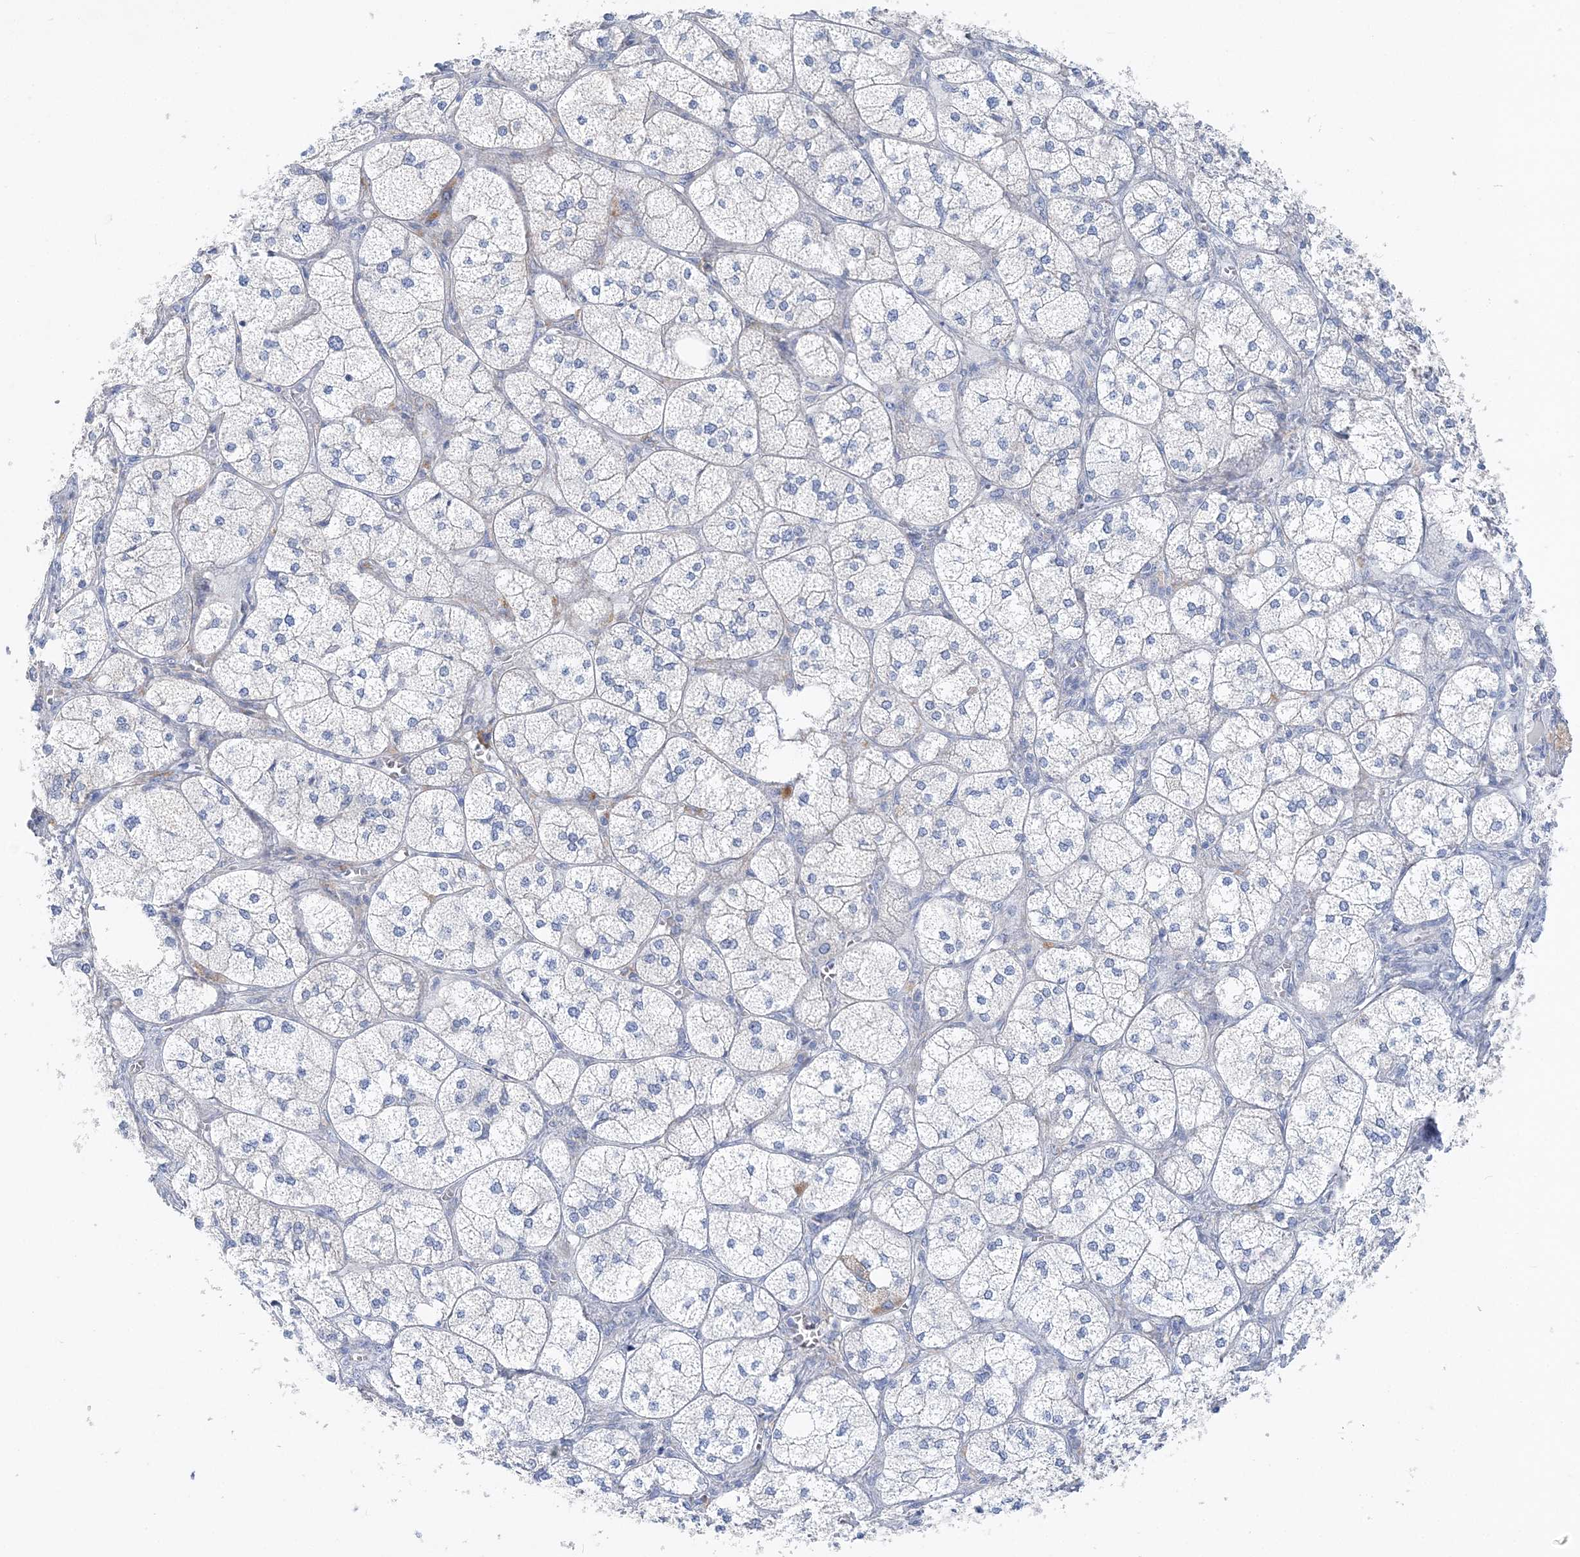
{"staining": {"intensity": "negative", "quantity": "none", "location": "none"}, "tissue": "adrenal gland", "cell_type": "Glandular cells", "image_type": "normal", "snomed": [{"axis": "morphology", "description": "Normal tissue, NOS"}, {"axis": "topography", "description": "Adrenal gland"}], "caption": "The IHC histopathology image has no significant expression in glandular cells of adrenal gland.", "gene": "SLC5A6", "patient": {"sex": "female", "age": 61}}